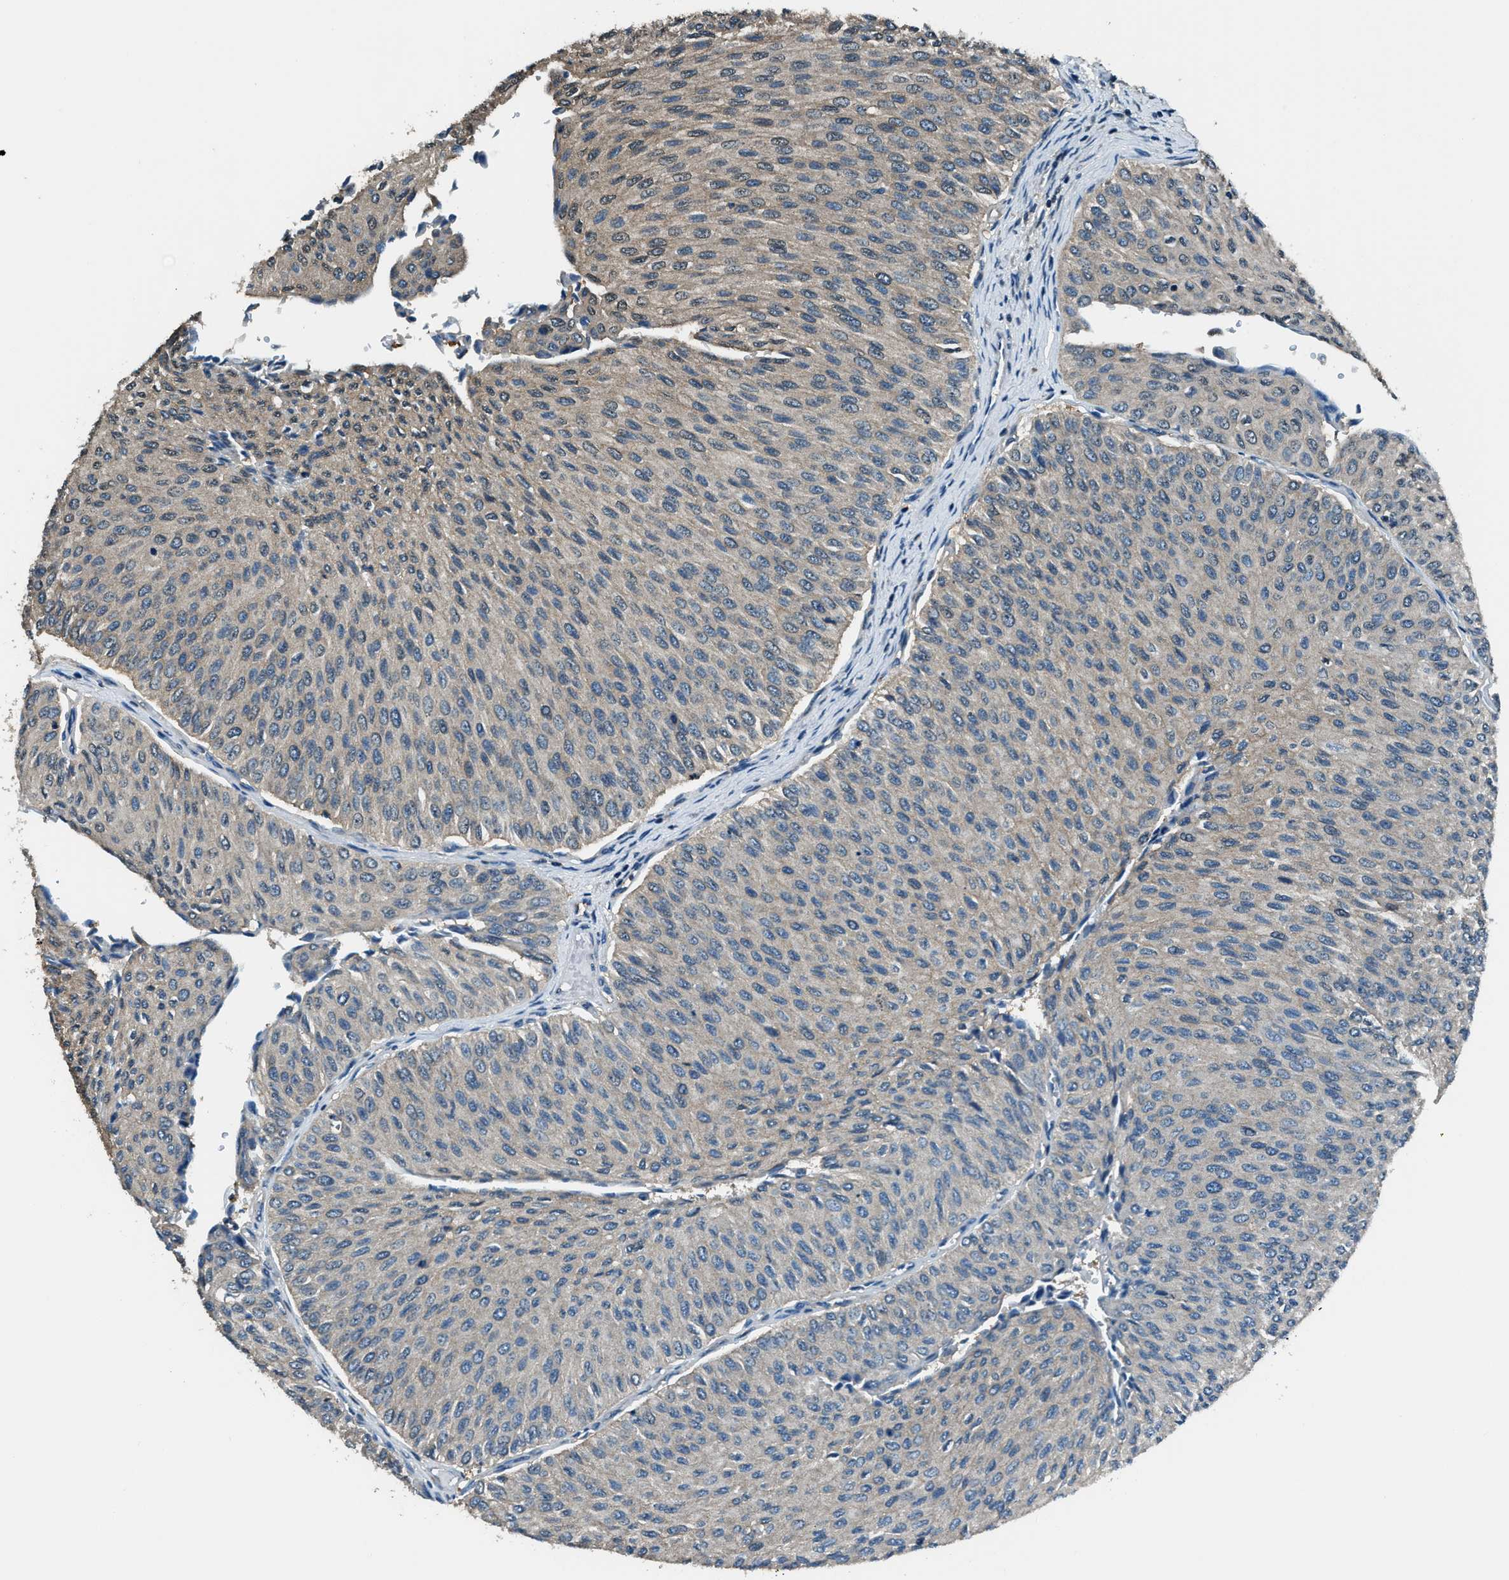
{"staining": {"intensity": "negative", "quantity": "none", "location": "none"}, "tissue": "urothelial cancer", "cell_type": "Tumor cells", "image_type": "cancer", "snomed": [{"axis": "morphology", "description": "Urothelial carcinoma, Low grade"}, {"axis": "topography", "description": "Urinary bladder"}], "caption": "Human low-grade urothelial carcinoma stained for a protein using IHC shows no staining in tumor cells.", "gene": "ARFGAP2", "patient": {"sex": "male", "age": 78}}